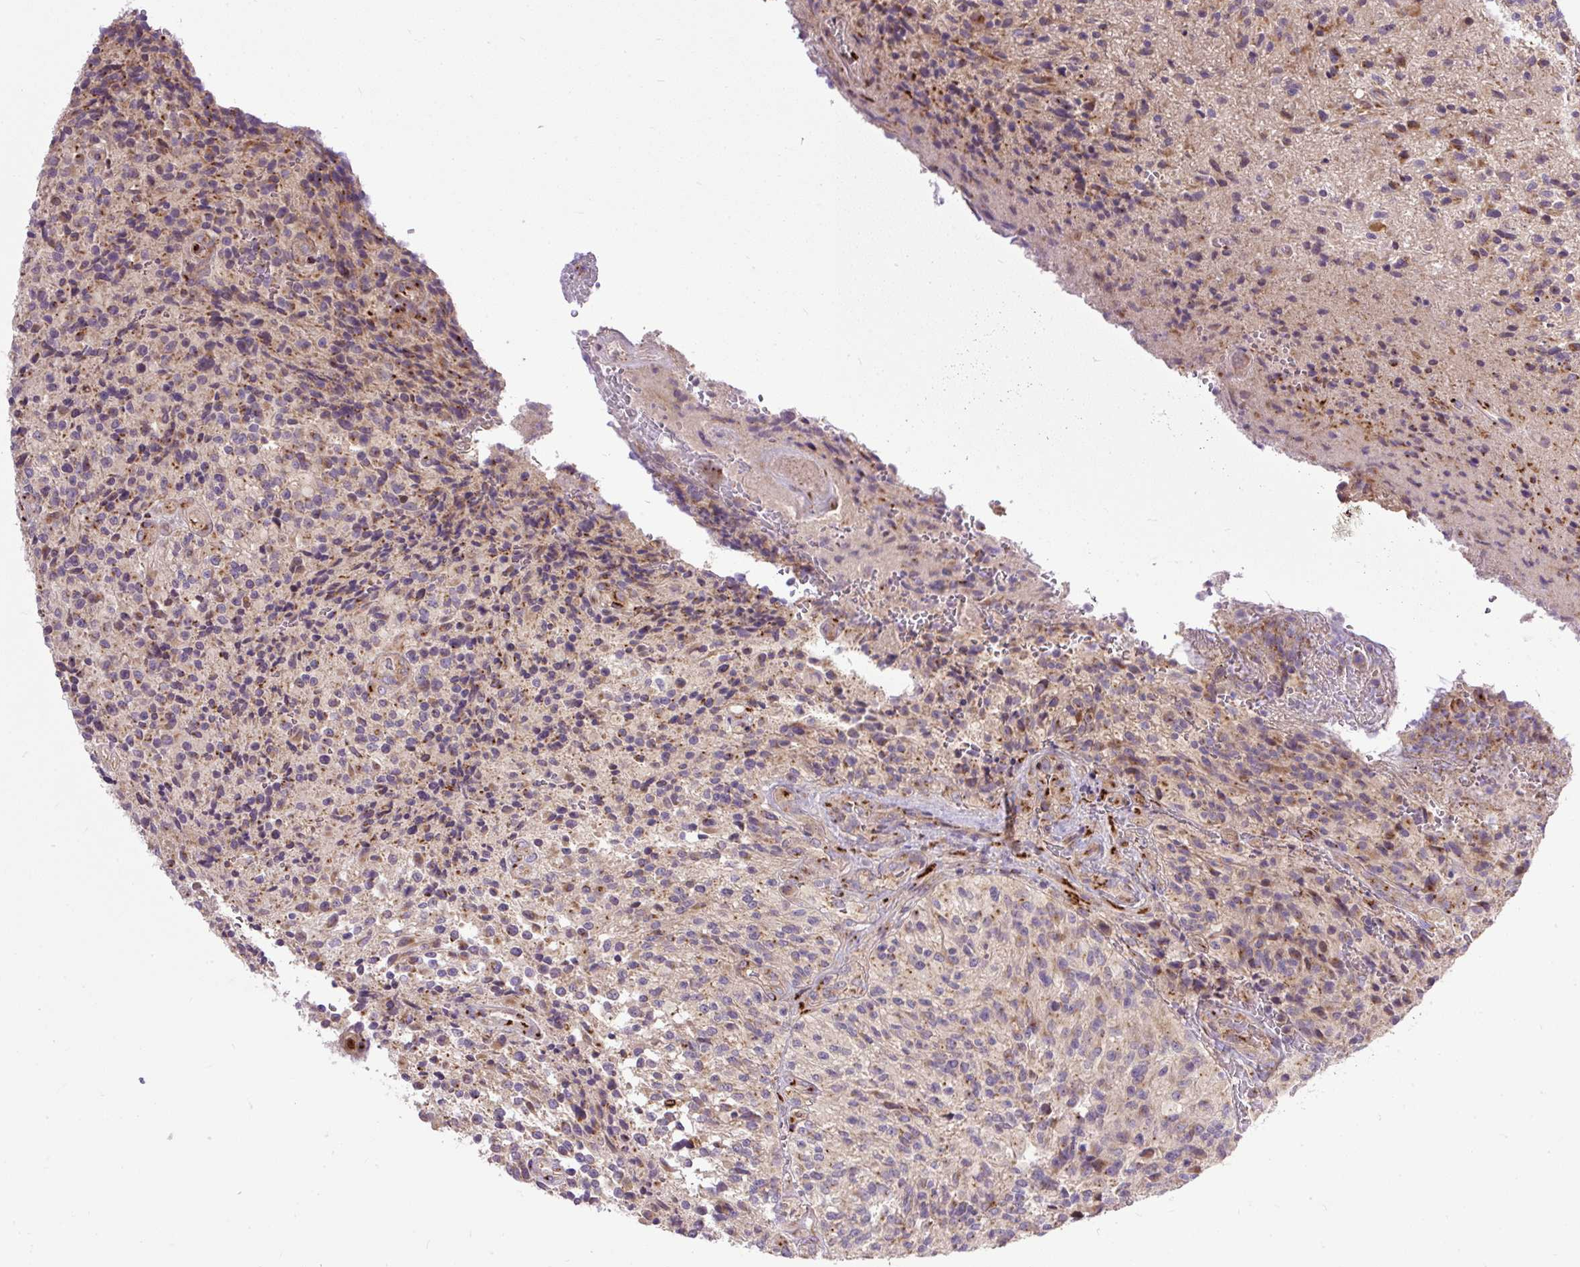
{"staining": {"intensity": "moderate", "quantity": "<25%", "location": "cytoplasmic/membranous"}, "tissue": "glioma", "cell_type": "Tumor cells", "image_type": "cancer", "snomed": [{"axis": "morphology", "description": "Normal tissue, NOS"}, {"axis": "morphology", "description": "Glioma, malignant, High grade"}, {"axis": "topography", "description": "Cerebral cortex"}], "caption": "This is a histology image of immunohistochemistry (IHC) staining of malignant glioma (high-grade), which shows moderate staining in the cytoplasmic/membranous of tumor cells.", "gene": "MSMP", "patient": {"sex": "male", "age": 56}}